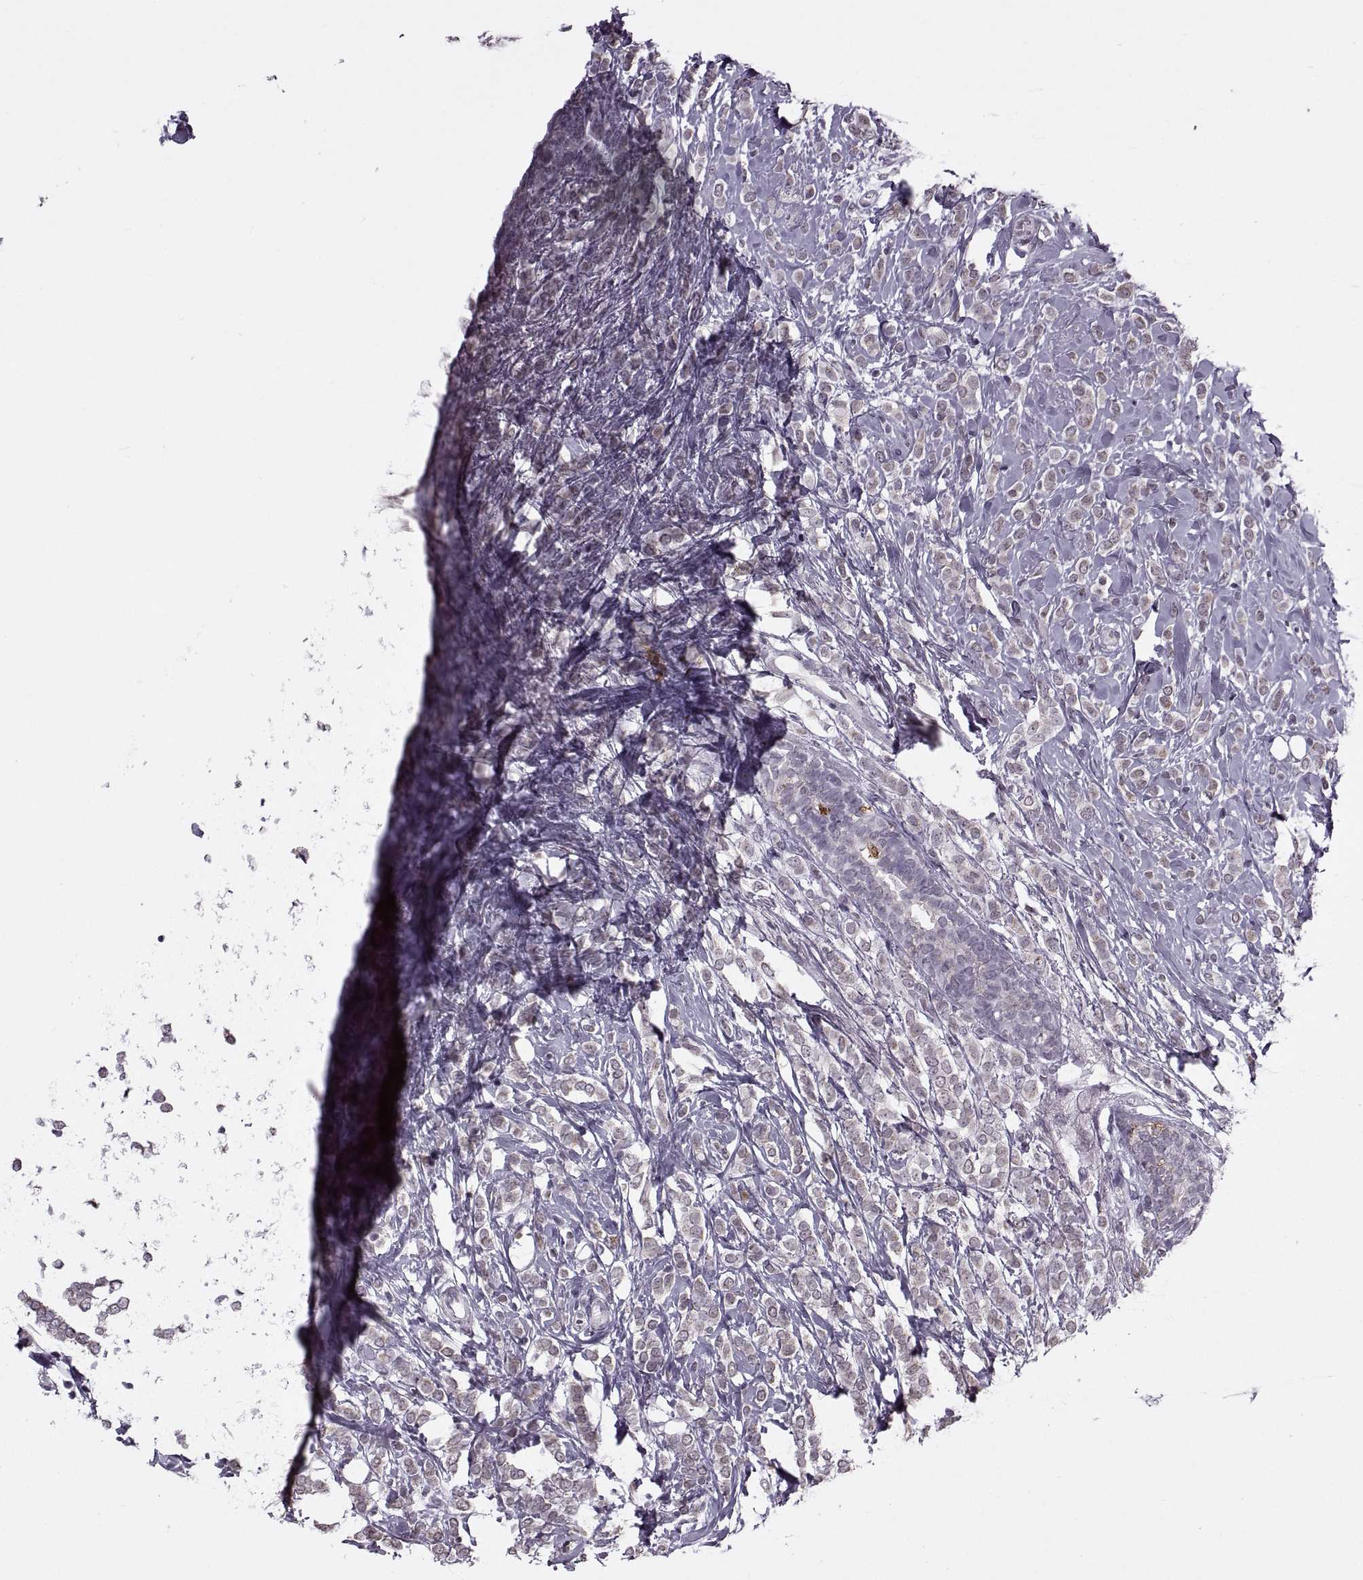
{"staining": {"intensity": "weak", "quantity": "<25%", "location": "cytoplasmic/membranous"}, "tissue": "breast cancer", "cell_type": "Tumor cells", "image_type": "cancer", "snomed": [{"axis": "morphology", "description": "Lobular carcinoma"}, {"axis": "topography", "description": "Breast"}], "caption": "Tumor cells are negative for protein expression in human lobular carcinoma (breast).", "gene": "PRSS37", "patient": {"sex": "female", "age": 49}}